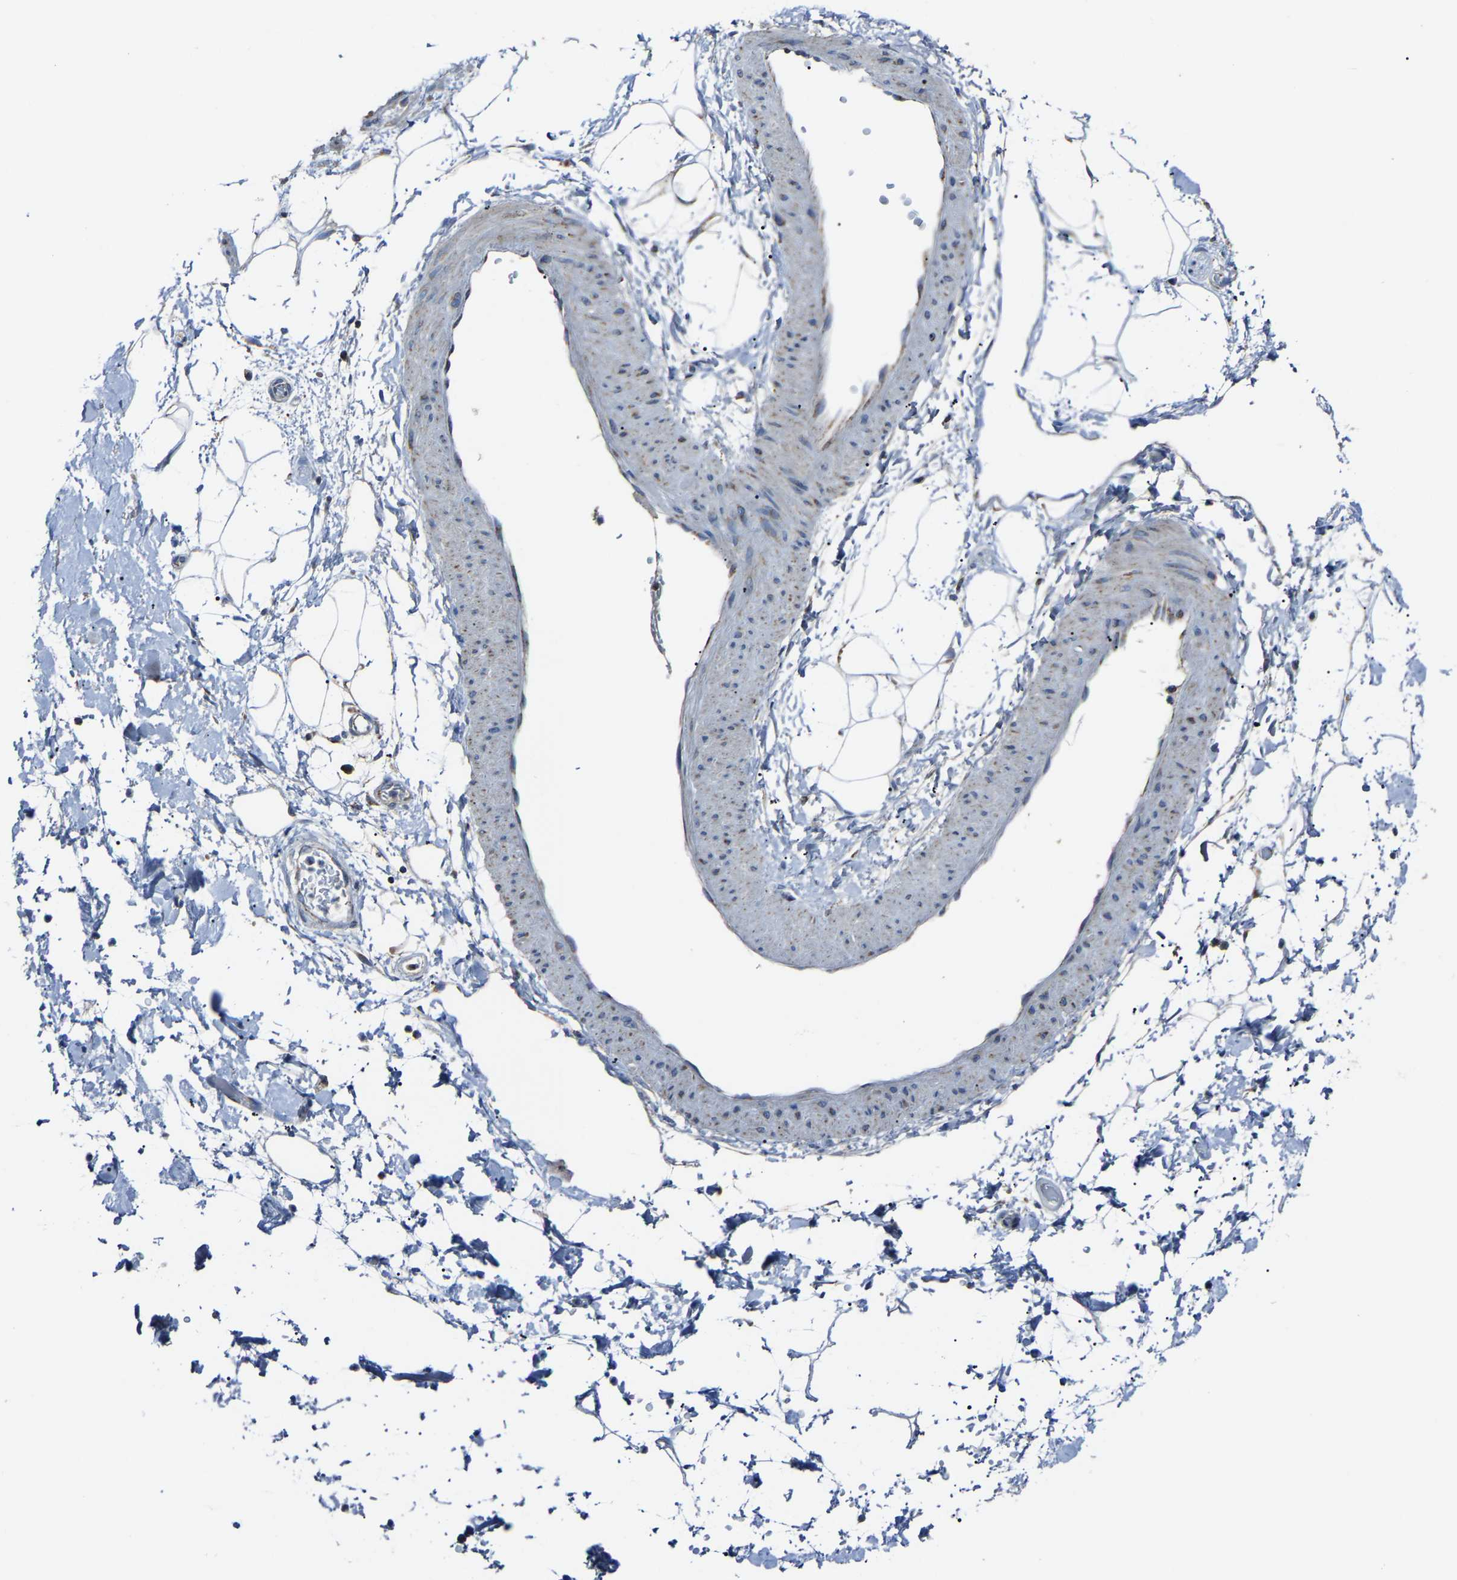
{"staining": {"intensity": "weak", "quantity": "25%-75%", "location": "cytoplasmic/membranous"}, "tissue": "adipose tissue", "cell_type": "Adipocytes", "image_type": "normal", "snomed": [{"axis": "morphology", "description": "Normal tissue, NOS"}, {"axis": "topography", "description": "Soft tissue"}], "caption": "This is a micrograph of IHC staining of benign adipose tissue, which shows weak expression in the cytoplasmic/membranous of adipocytes.", "gene": "CANT1", "patient": {"sex": "male", "age": 72}}